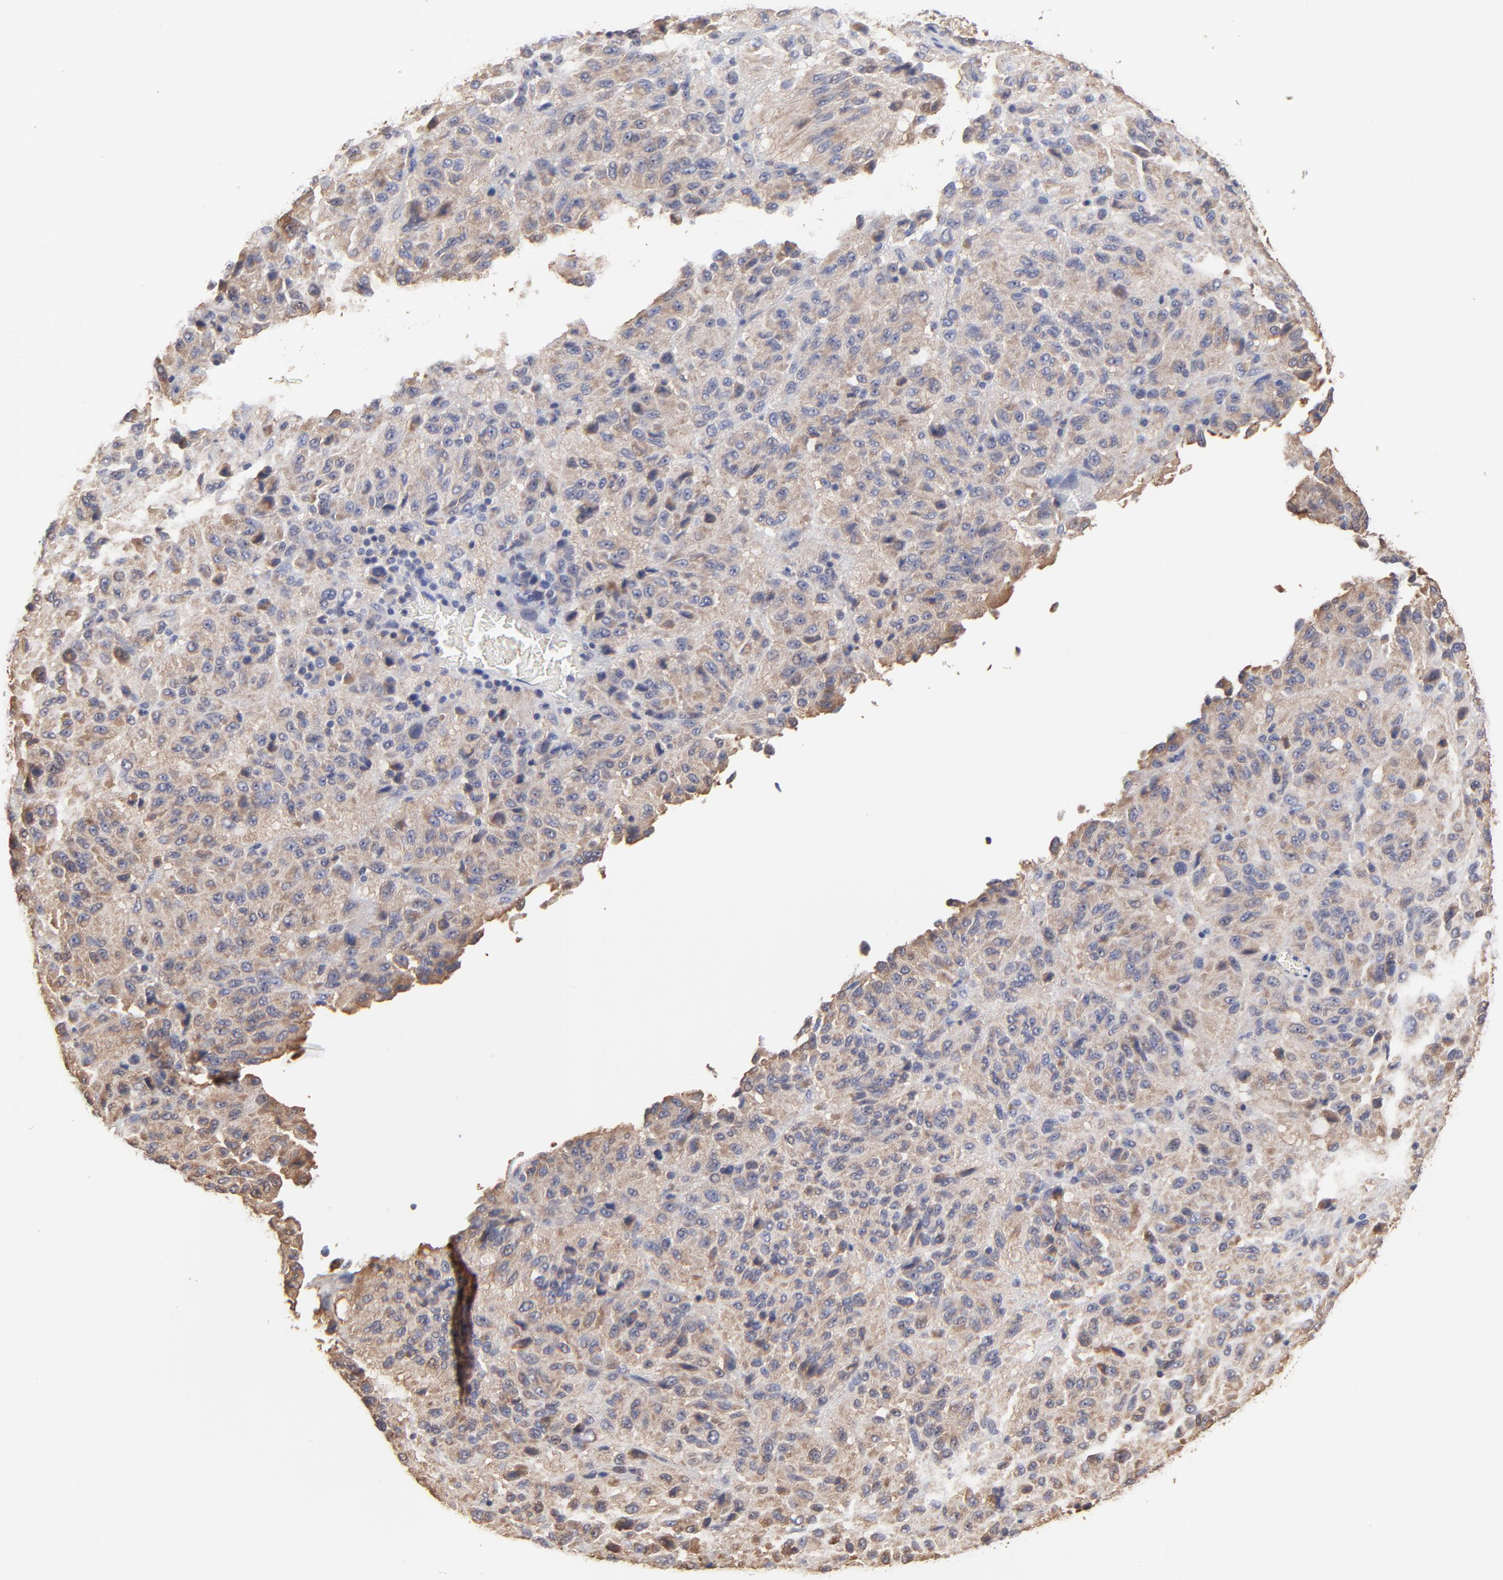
{"staining": {"intensity": "weak", "quantity": ">75%", "location": "cytoplasmic/membranous"}, "tissue": "melanoma", "cell_type": "Tumor cells", "image_type": "cancer", "snomed": [{"axis": "morphology", "description": "Malignant melanoma, Metastatic site"}, {"axis": "topography", "description": "Lung"}], "caption": "Weak cytoplasmic/membranous positivity is appreciated in about >75% of tumor cells in malignant melanoma (metastatic site).", "gene": "CCT2", "patient": {"sex": "male", "age": 64}}